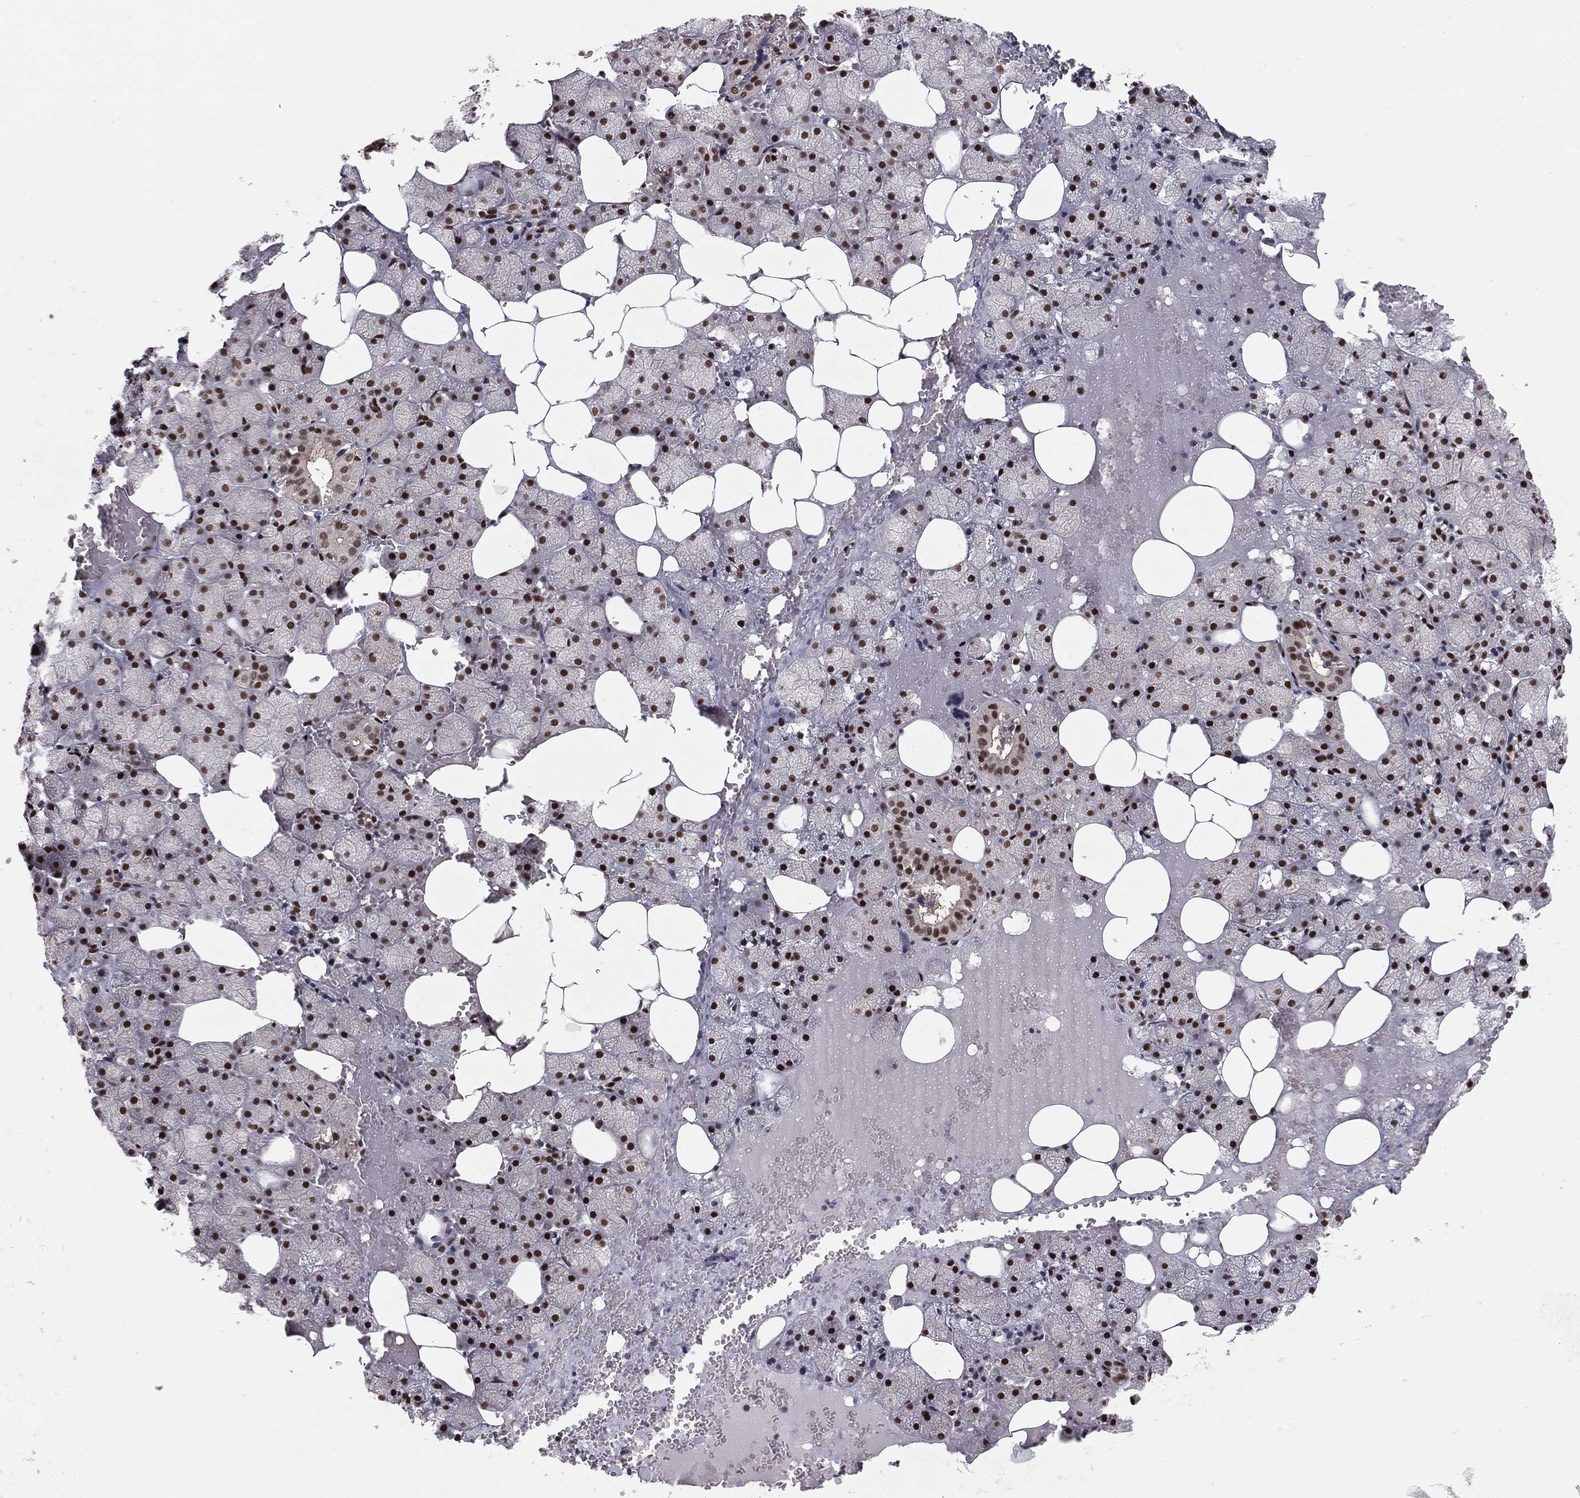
{"staining": {"intensity": "strong", "quantity": ">75%", "location": "nuclear"}, "tissue": "salivary gland", "cell_type": "Glandular cells", "image_type": "normal", "snomed": [{"axis": "morphology", "description": "Normal tissue, NOS"}, {"axis": "topography", "description": "Salivary gland"}], "caption": "Immunohistochemical staining of unremarkable salivary gland shows high levels of strong nuclear staining in about >75% of glandular cells.", "gene": "NFYB", "patient": {"sex": "male", "age": 38}}